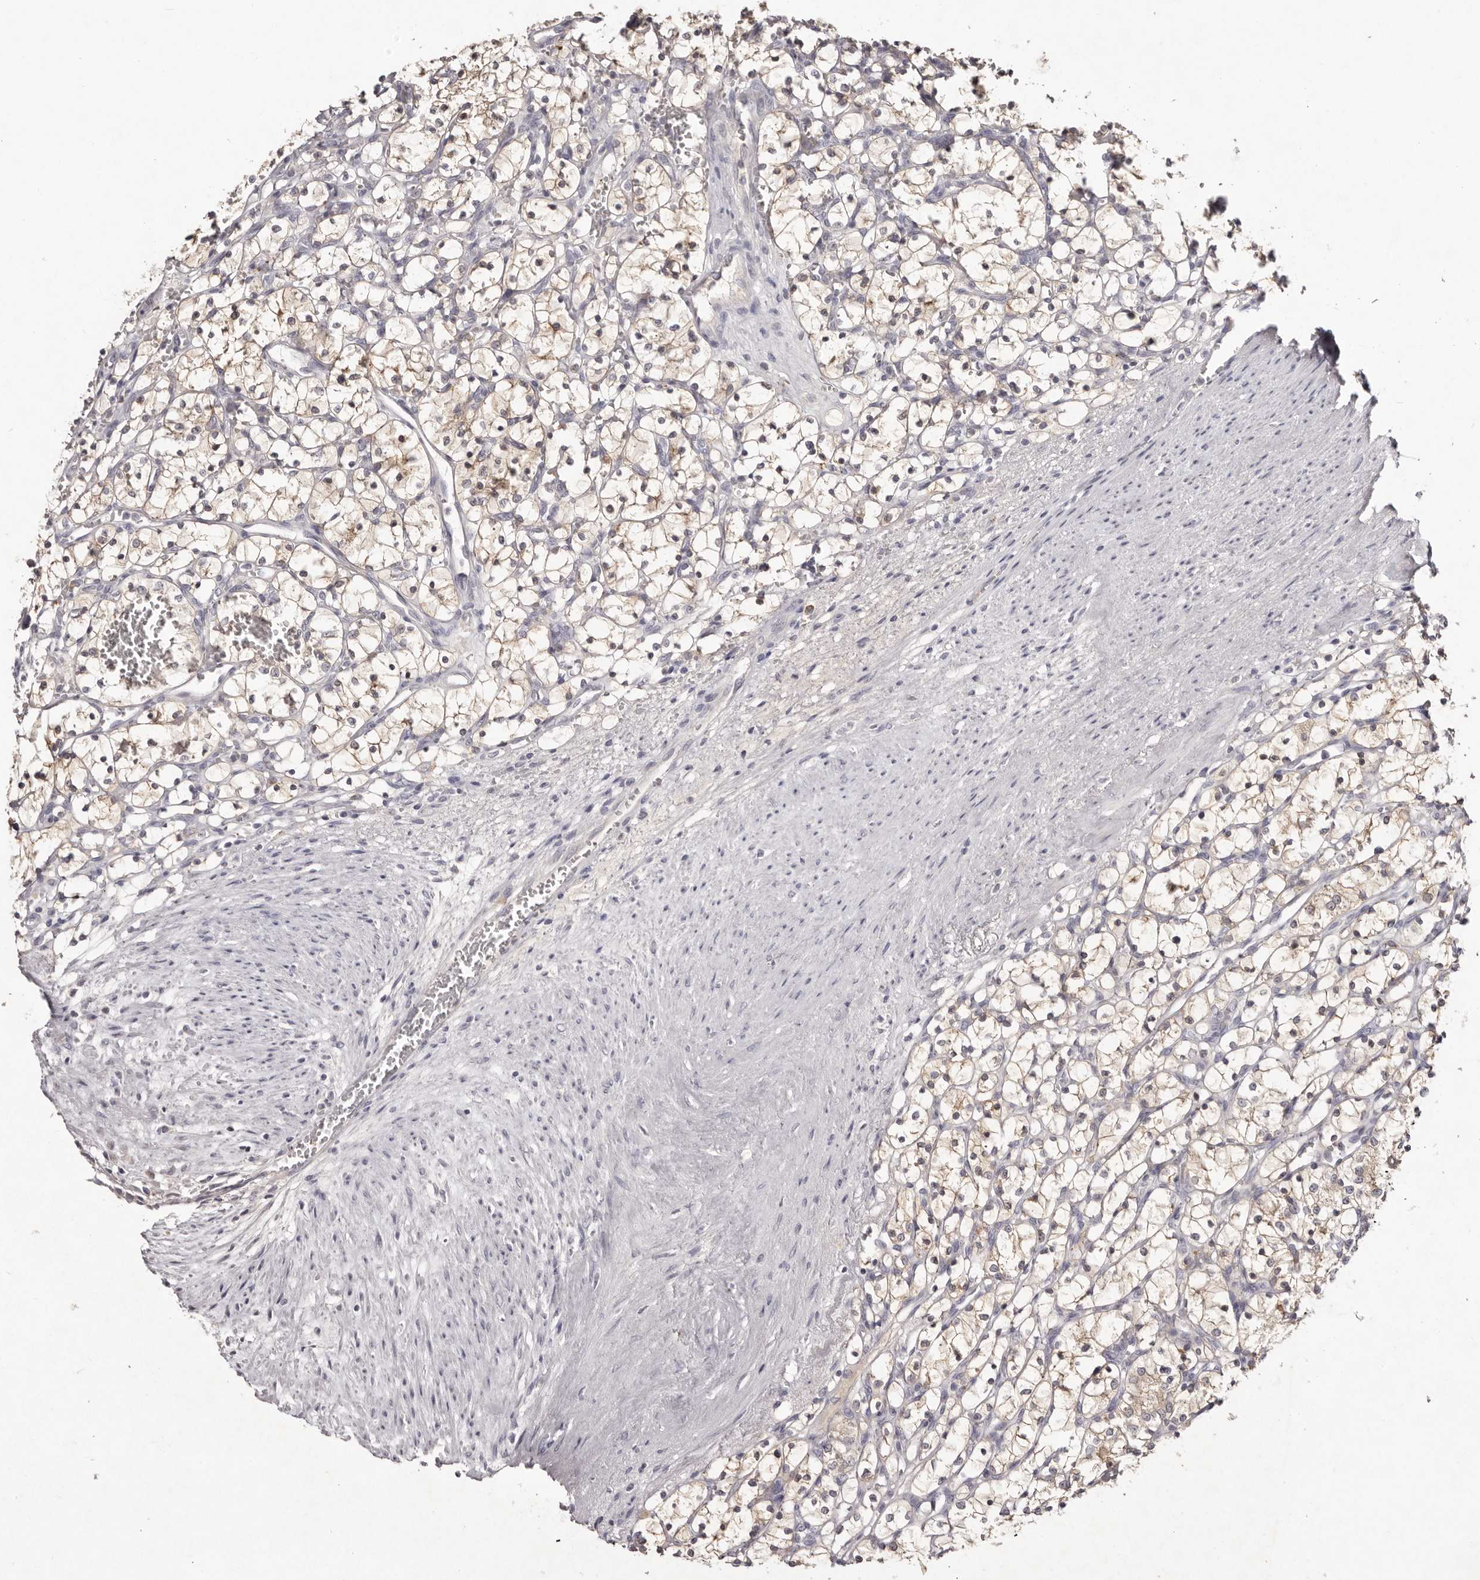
{"staining": {"intensity": "weak", "quantity": ">75%", "location": "cytoplasmic/membranous"}, "tissue": "renal cancer", "cell_type": "Tumor cells", "image_type": "cancer", "snomed": [{"axis": "morphology", "description": "Adenocarcinoma, NOS"}, {"axis": "topography", "description": "Kidney"}], "caption": "The histopathology image exhibits a brown stain indicating the presence of a protein in the cytoplasmic/membranous of tumor cells in adenocarcinoma (renal).", "gene": "SCUBE2", "patient": {"sex": "female", "age": 69}}